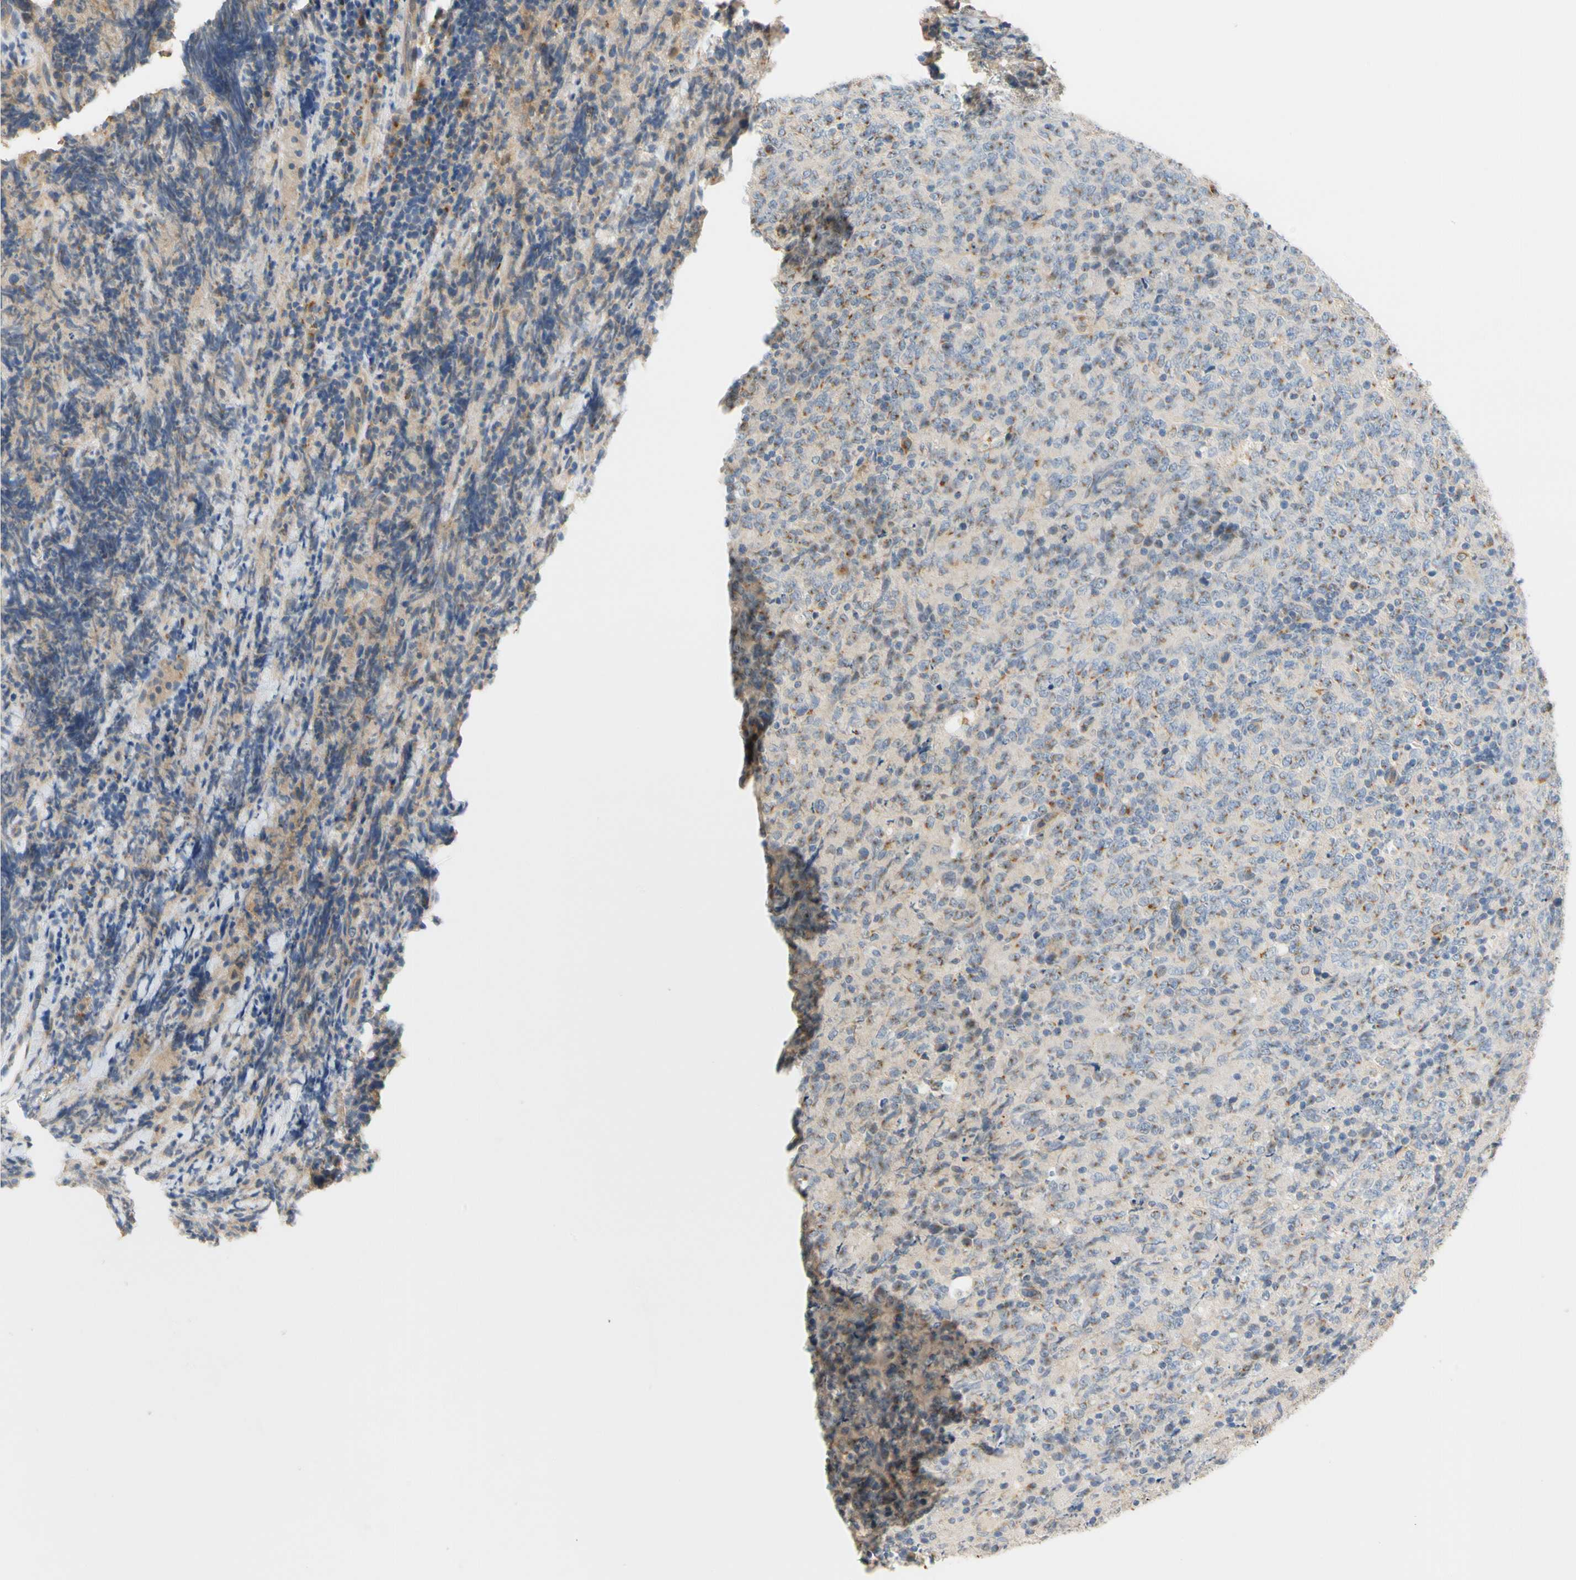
{"staining": {"intensity": "moderate", "quantity": "25%-75%", "location": "cytoplasmic/membranous"}, "tissue": "lymphoma", "cell_type": "Tumor cells", "image_type": "cancer", "snomed": [{"axis": "morphology", "description": "Malignant lymphoma, non-Hodgkin's type, High grade"}, {"axis": "topography", "description": "Tonsil"}], "caption": "Human lymphoma stained for a protein (brown) exhibits moderate cytoplasmic/membranous positive positivity in approximately 25%-75% of tumor cells.", "gene": "GPSM2", "patient": {"sex": "female", "age": 36}}